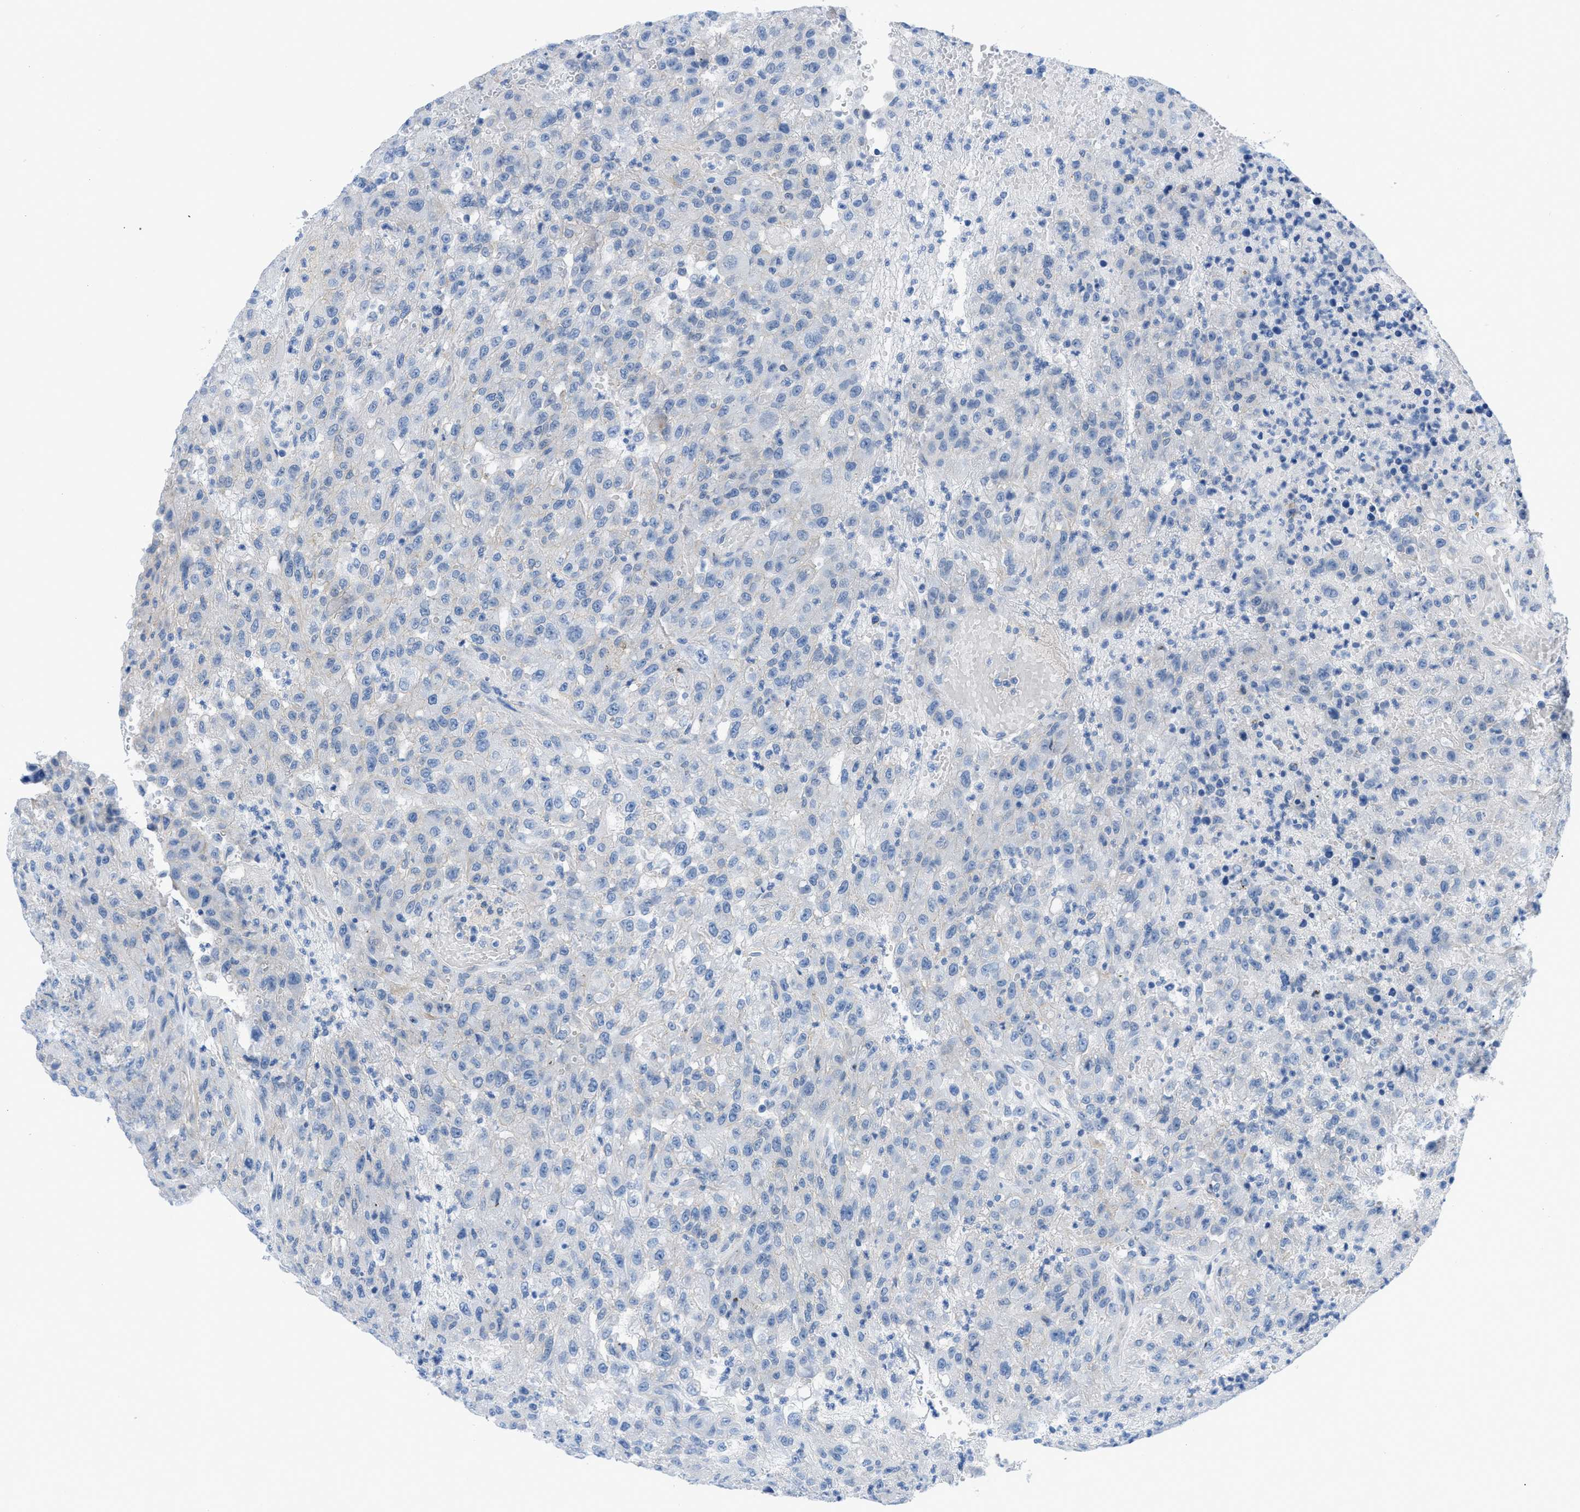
{"staining": {"intensity": "negative", "quantity": "none", "location": "none"}, "tissue": "urothelial cancer", "cell_type": "Tumor cells", "image_type": "cancer", "snomed": [{"axis": "morphology", "description": "Urothelial carcinoma, High grade"}, {"axis": "topography", "description": "Urinary bladder"}], "caption": "Immunohistochemistry (IHC) micrograph of neoplastic tissue: human high-grade urothelial carcinoma stained with DAB (3,3'-diaminobenzidine) shows no significant protein staining in tumor cells. (Stains: DAB (3,3'-diaminobenzidine) IHC with hematoxylin counter stain, Microscopy: brightfield microscopy at high magnification).", "gene": "FDCSP", "patient": {"sex": "male", "age": 46}}